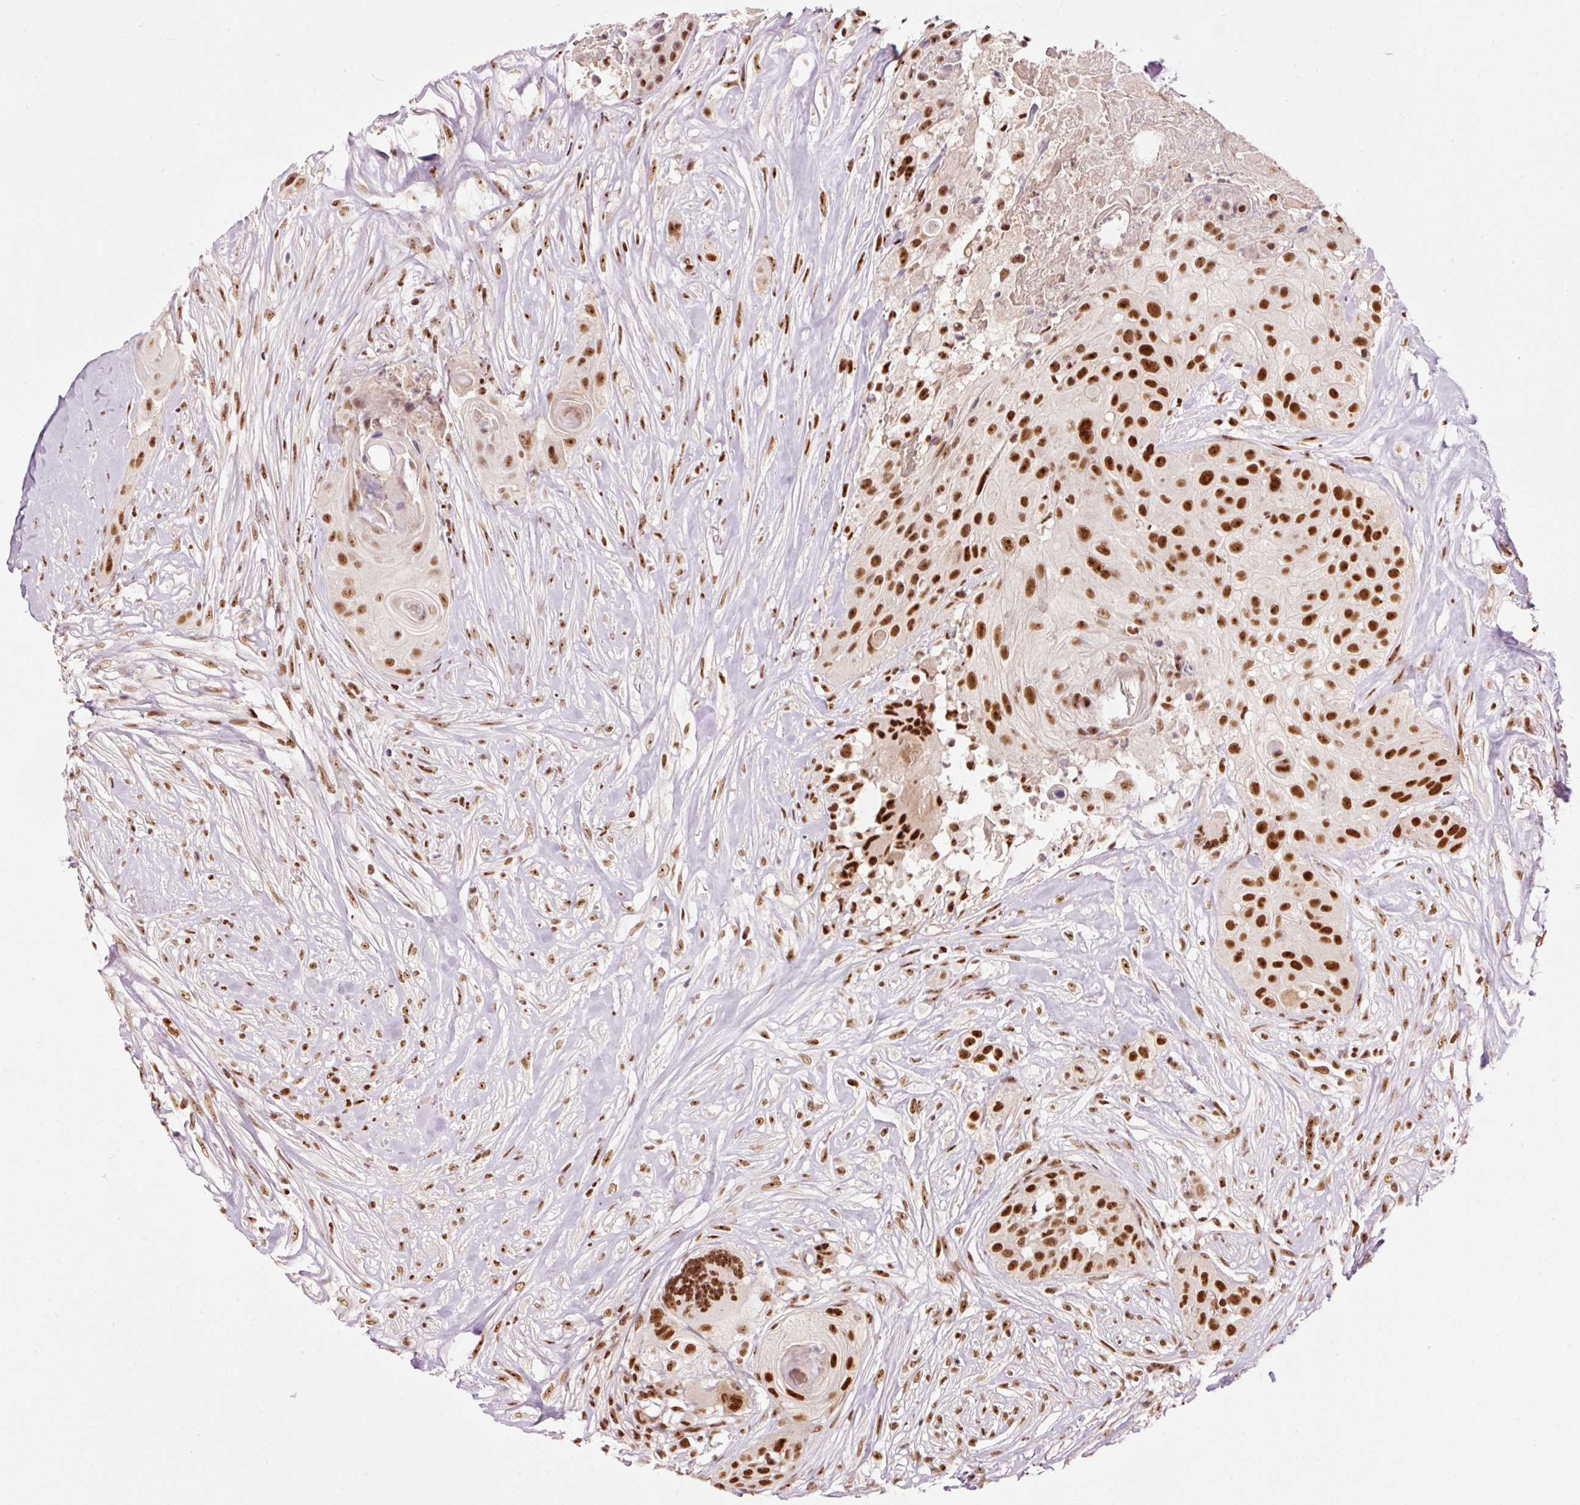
{"staining": {"intensity": "strong", "quantity": ">75%", "location": "nuclear"}, "tissue": "head and neck cancer", "cell_type": "Tumor cells", "image_type": "cancer", "snomed": [{"axis": "morphology", "description": "Squamous cell carcinoma, NOS"}, {"axis": "topography", "description": "Head-Neck"}], "caption": "Head and neck cancer (squamous cell carcinoma) tissue displays strong nuclear expression in about >75% of tumor cells", "gene": "ZBTB44", "patient": {"sex": "male", "age": 83}}